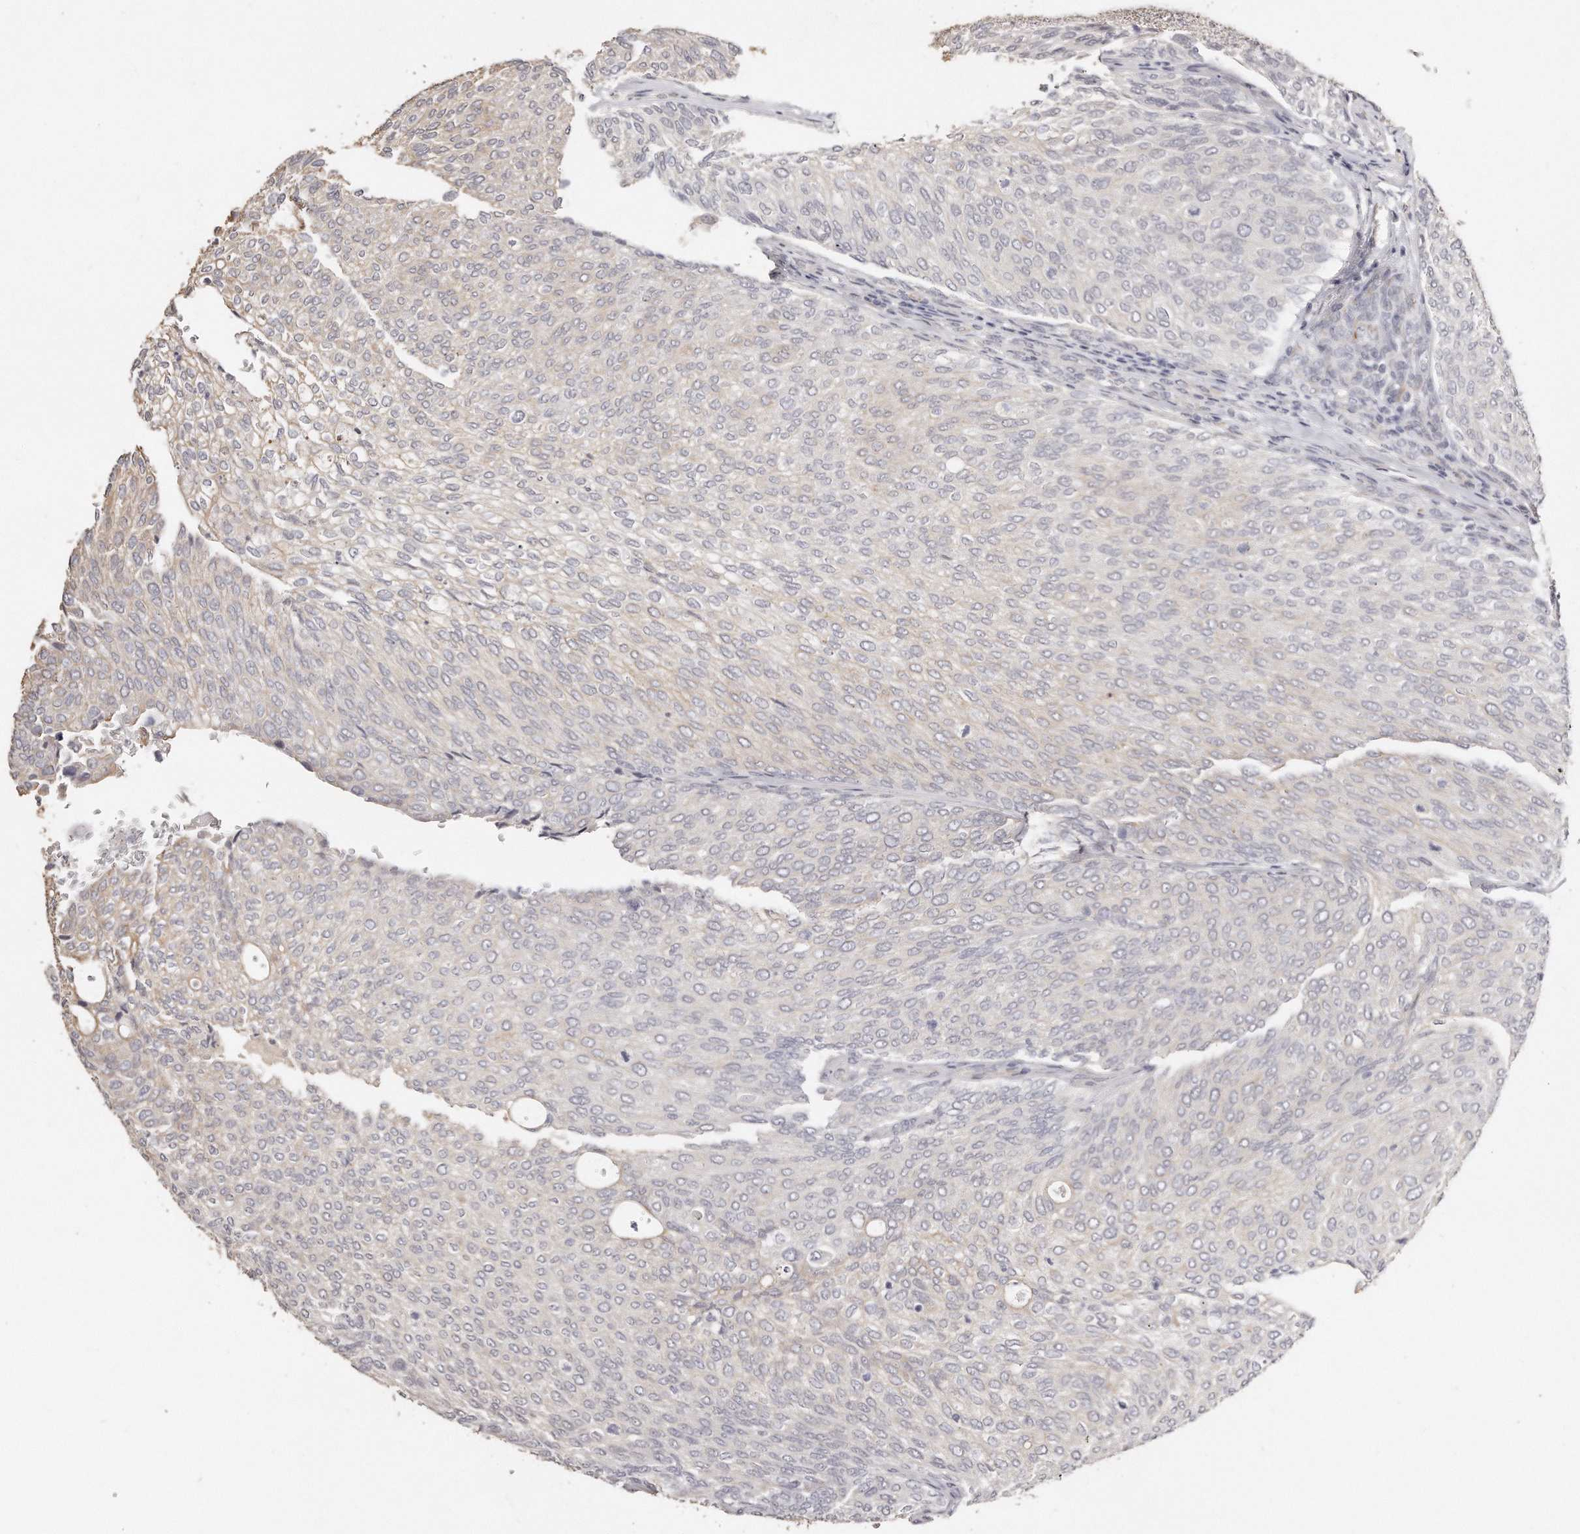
{"staining": {"intensity": "moderate", "quantity": "<25%", "location": "cytoplasmic/membranous"}, "tissue": "urothelial cancer", "cell_type": "Tumor cells", "image_type": "cancer", "snomed": [{"axis": "morphology", "description": "Urothelial carcinoma, Low grade"}, {"axis": "topography", "description": "Urinary bladder"}], "caption": "Immunohistochemistry (IHC) staining of urothelial cancer, which shows low levels of moderate cytoplasmic/membranous expression in about <25% of tumor cells indicating moderate cytoplasmic/membranous protein staining. The staining was performed using DAB (brown) for protein detection and nuclei were counterstained in hematoxylin (blue).", "gene": "ZYG11A", "patient": {"sex": "female", "age": 79}}